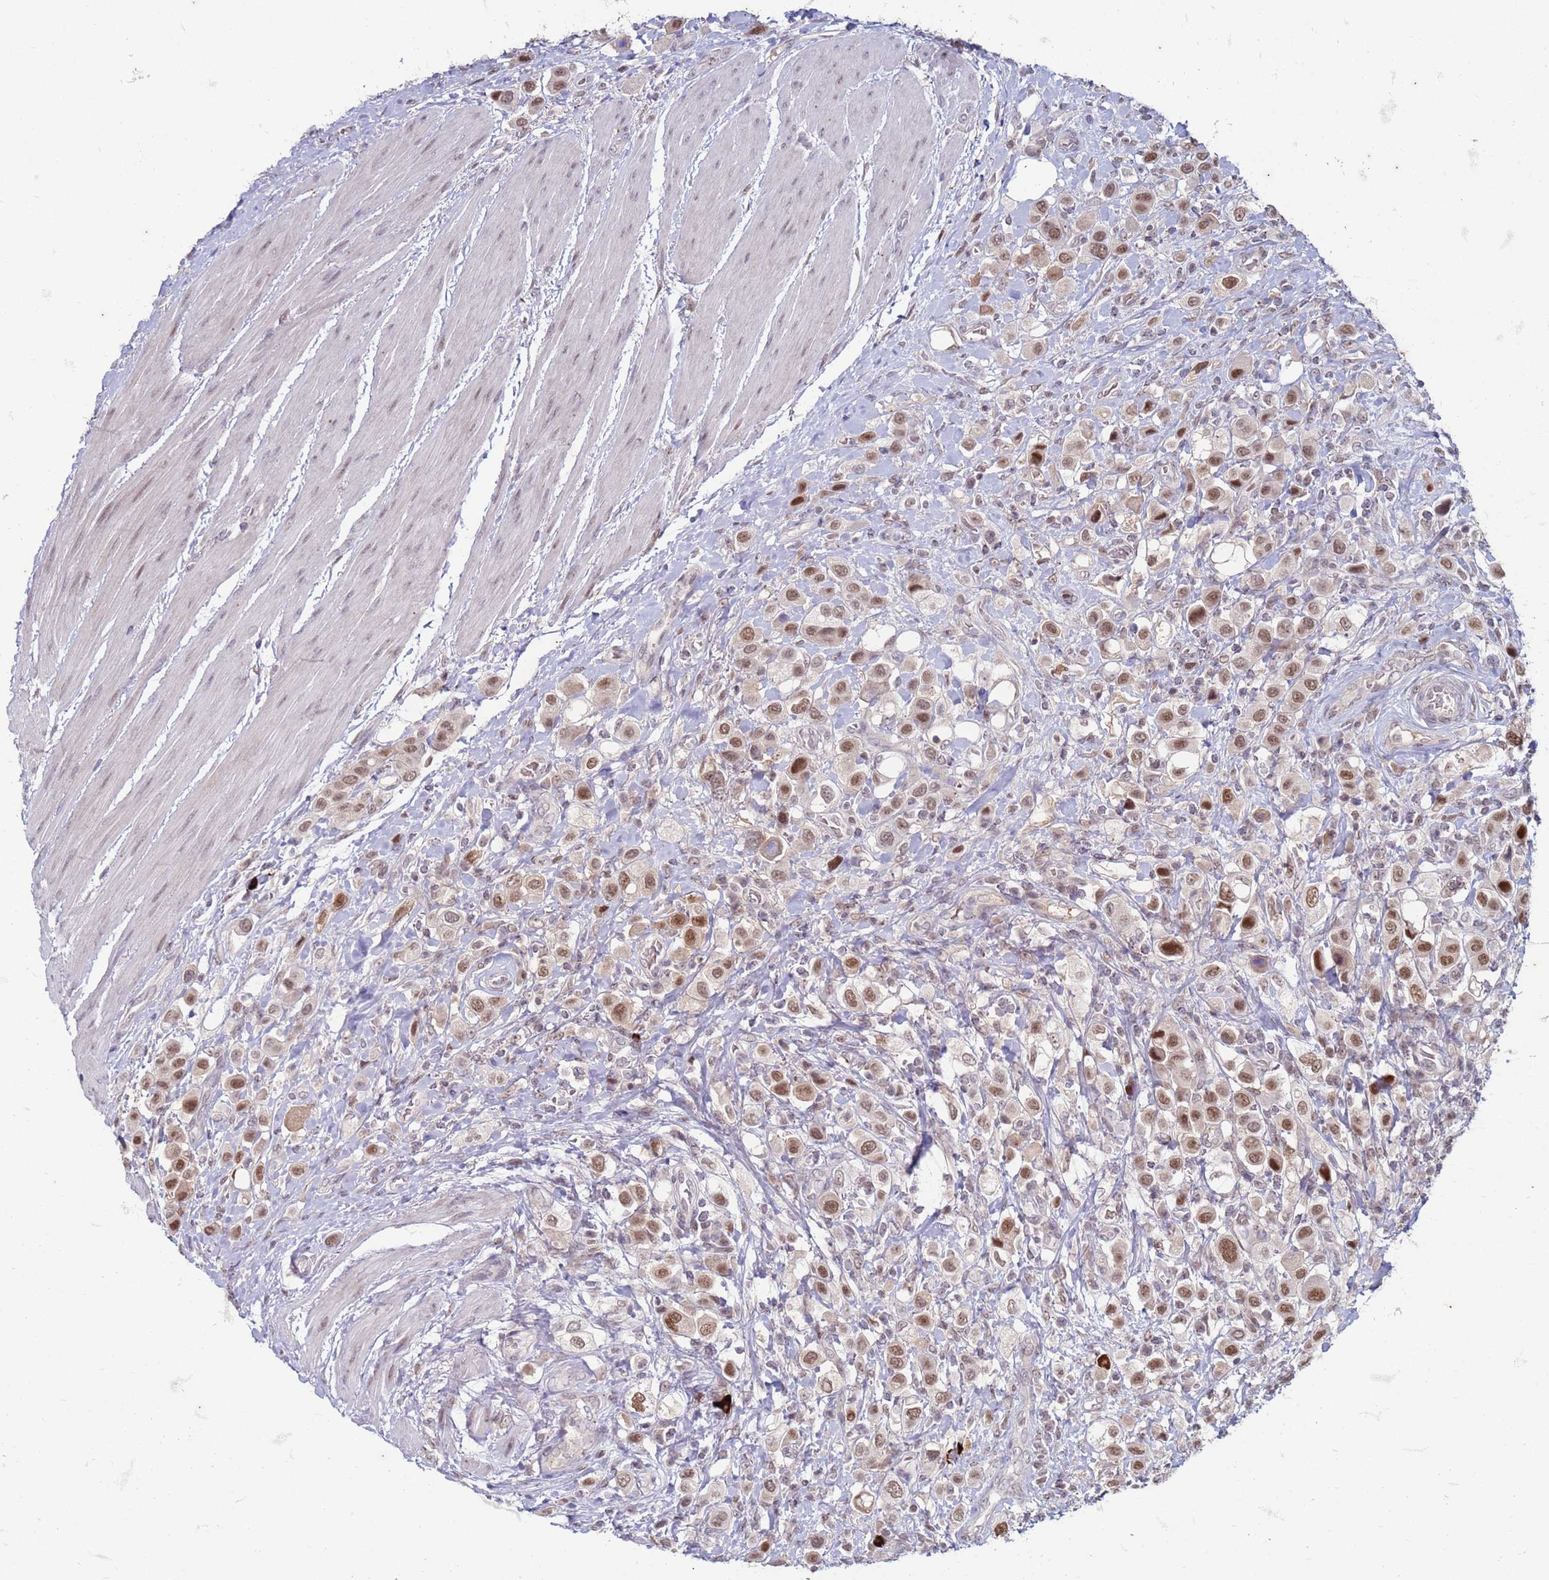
{"staining": {"intensity": "moderate", "quantity": ">75%", "location": "nuclear"}, "tissue": "urothelial cancer", "cell_type": "Tumor cells", "image_type": "cancer", "snomed": [{"axis": "morphology", "description": "Urothelial carcinoma, High grade"}, {"axis": "topography", "description": "Urinary bladder"}], "caption": "Protein expression analysis of human high-grade urothelial carcinoma reveals moderate nuclear positivity in about >75% of tumor cells.", "gene": "TRMT6", "patient": {"sex": "male", "age": 50}}